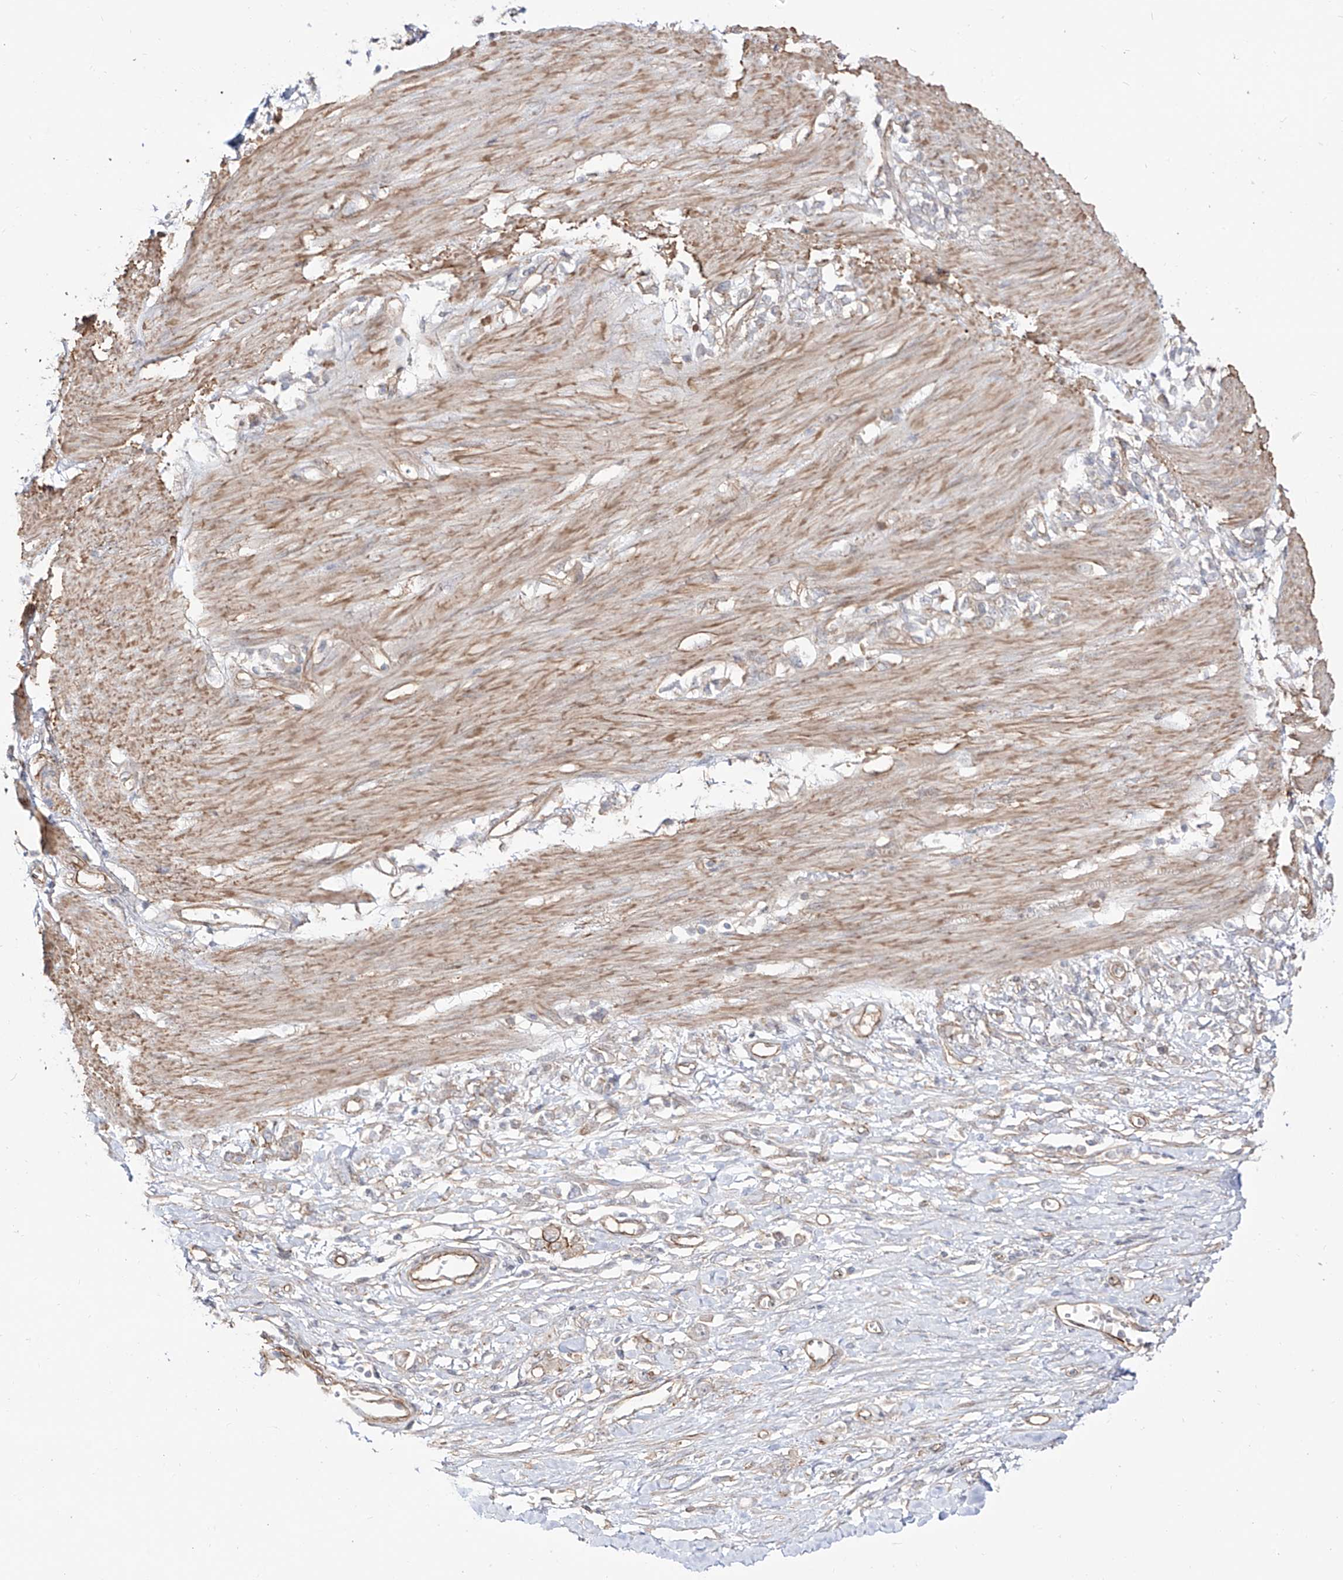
{"staining": {"intensity": "moderate", "quantity": "<25%", "location": "cytoplasmic/membranous"}, "tissue": "stomach cancer", "cell_type": "Tumor cells", "image_type": "cancer", "snomed": [{"axis": "morphology", "description": "Adenocarcinoma, NOS"}, {"axis": "topography", "description": "Stomach"}], "caption": "Immunohistochemistry (IHC) image of neoplastic tissue: adenocarcinoma (stomach) stained using immunohistochemistry demonstrates low levels of moderate protein expression localized specifically in the cytoplasmic/membranous of tumor cells, appearing as a cytoplasmic/membranous brown color.", "gene": "ZNF180", "patient": {"sex": "female", "age": 76}}